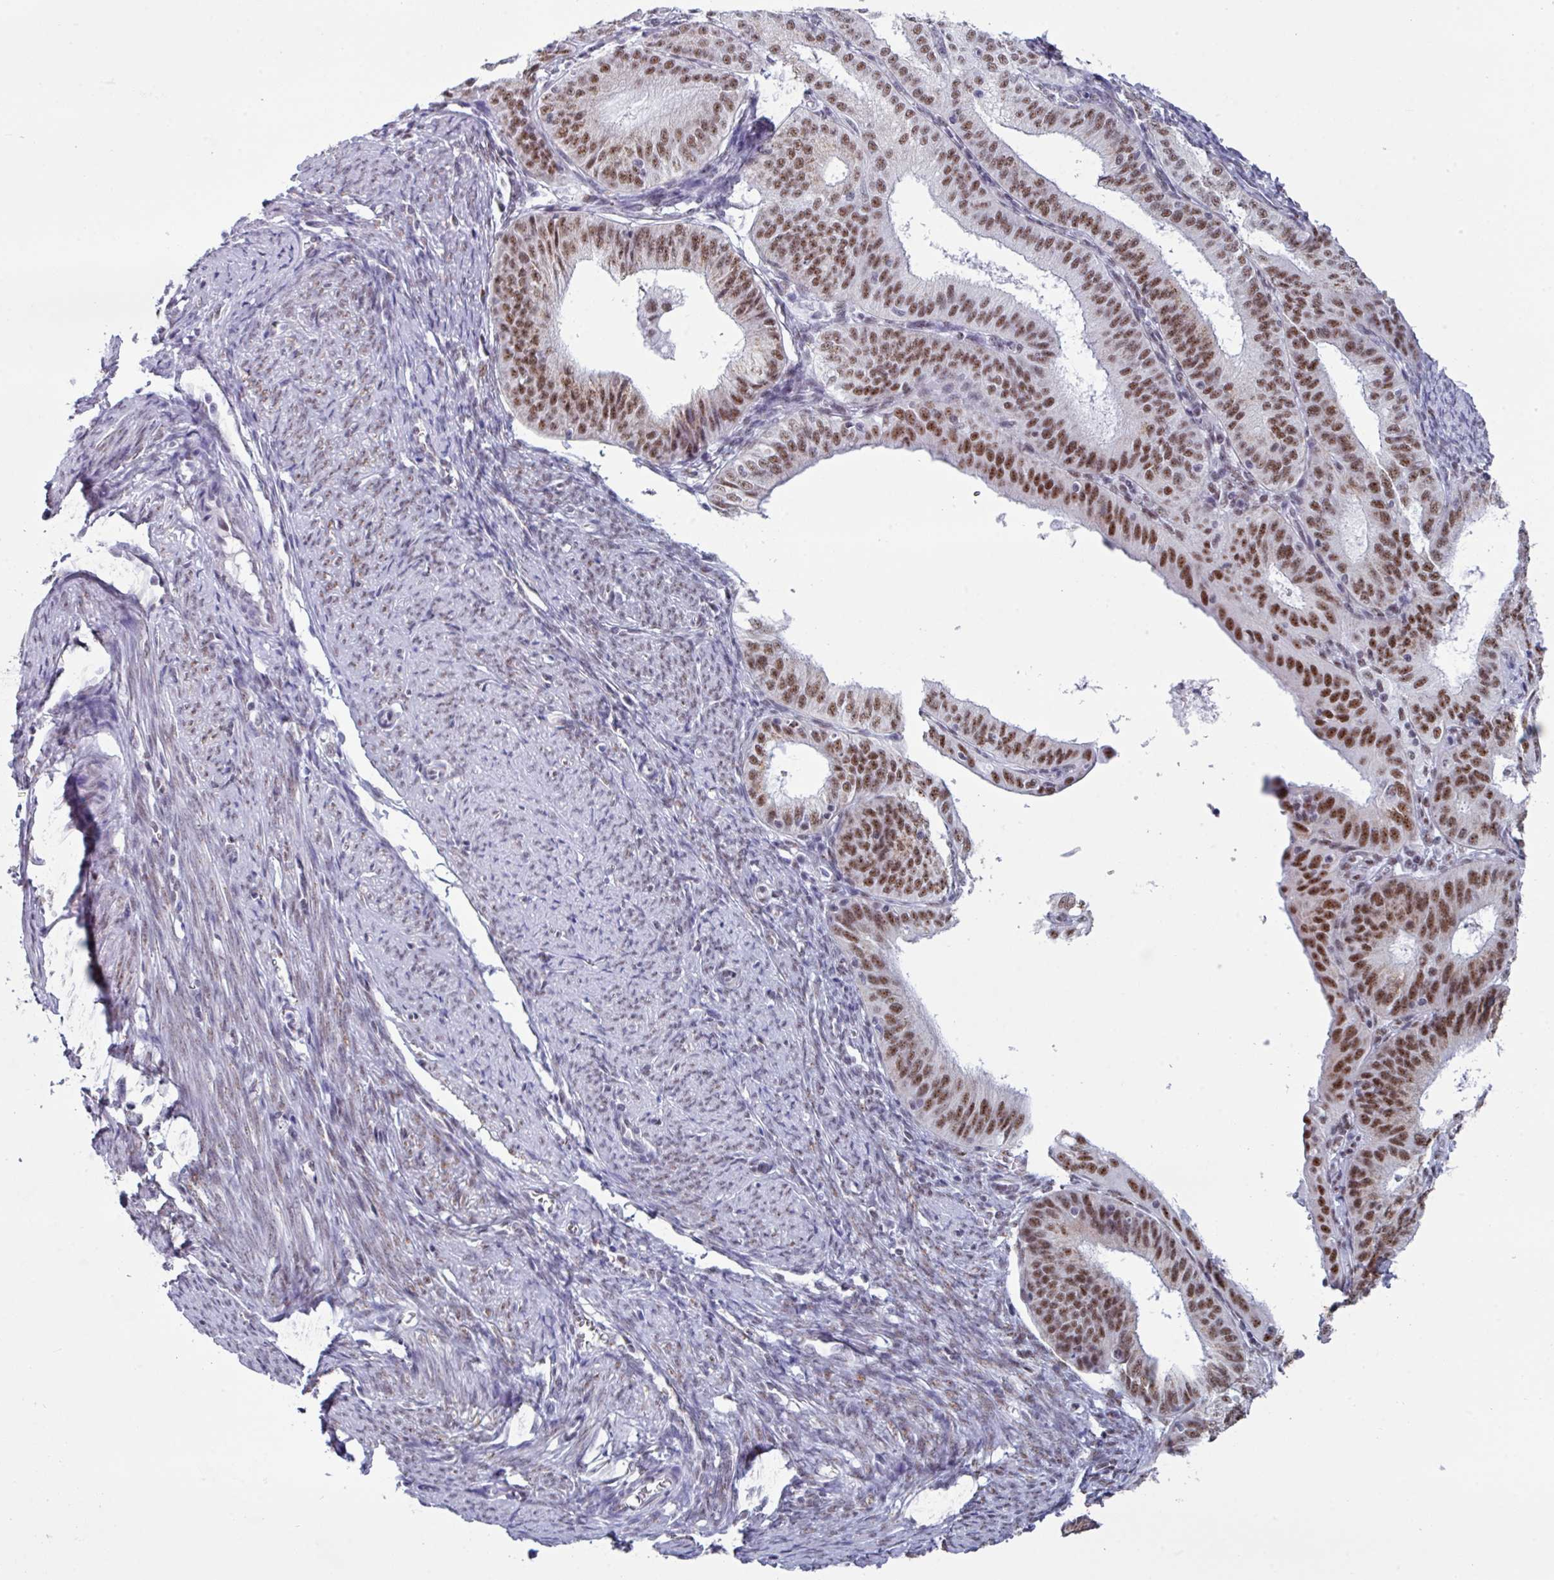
{"staining": {"intensity": "moderate", "quantity": ">75%", "location": "nuclear"}, "tissue": "endometrial cancer", "cell_type": "Tumor cells", "image_type": "cancer", "snomed": [{"axis": "morphology", "description": "Adenocarcinoma, NOS"}, {"axis": "topography", "description": "Endometrium"}], "caption": "This histopathology image reveals immunohistochemistry (IHC) staining of human adenocarcinoma (endometrial), with medium moderate nuclear expression in approximately >75% of tumor cells.", "gene": "PUF60", "patient": {"sex": "female", "age": 51}}